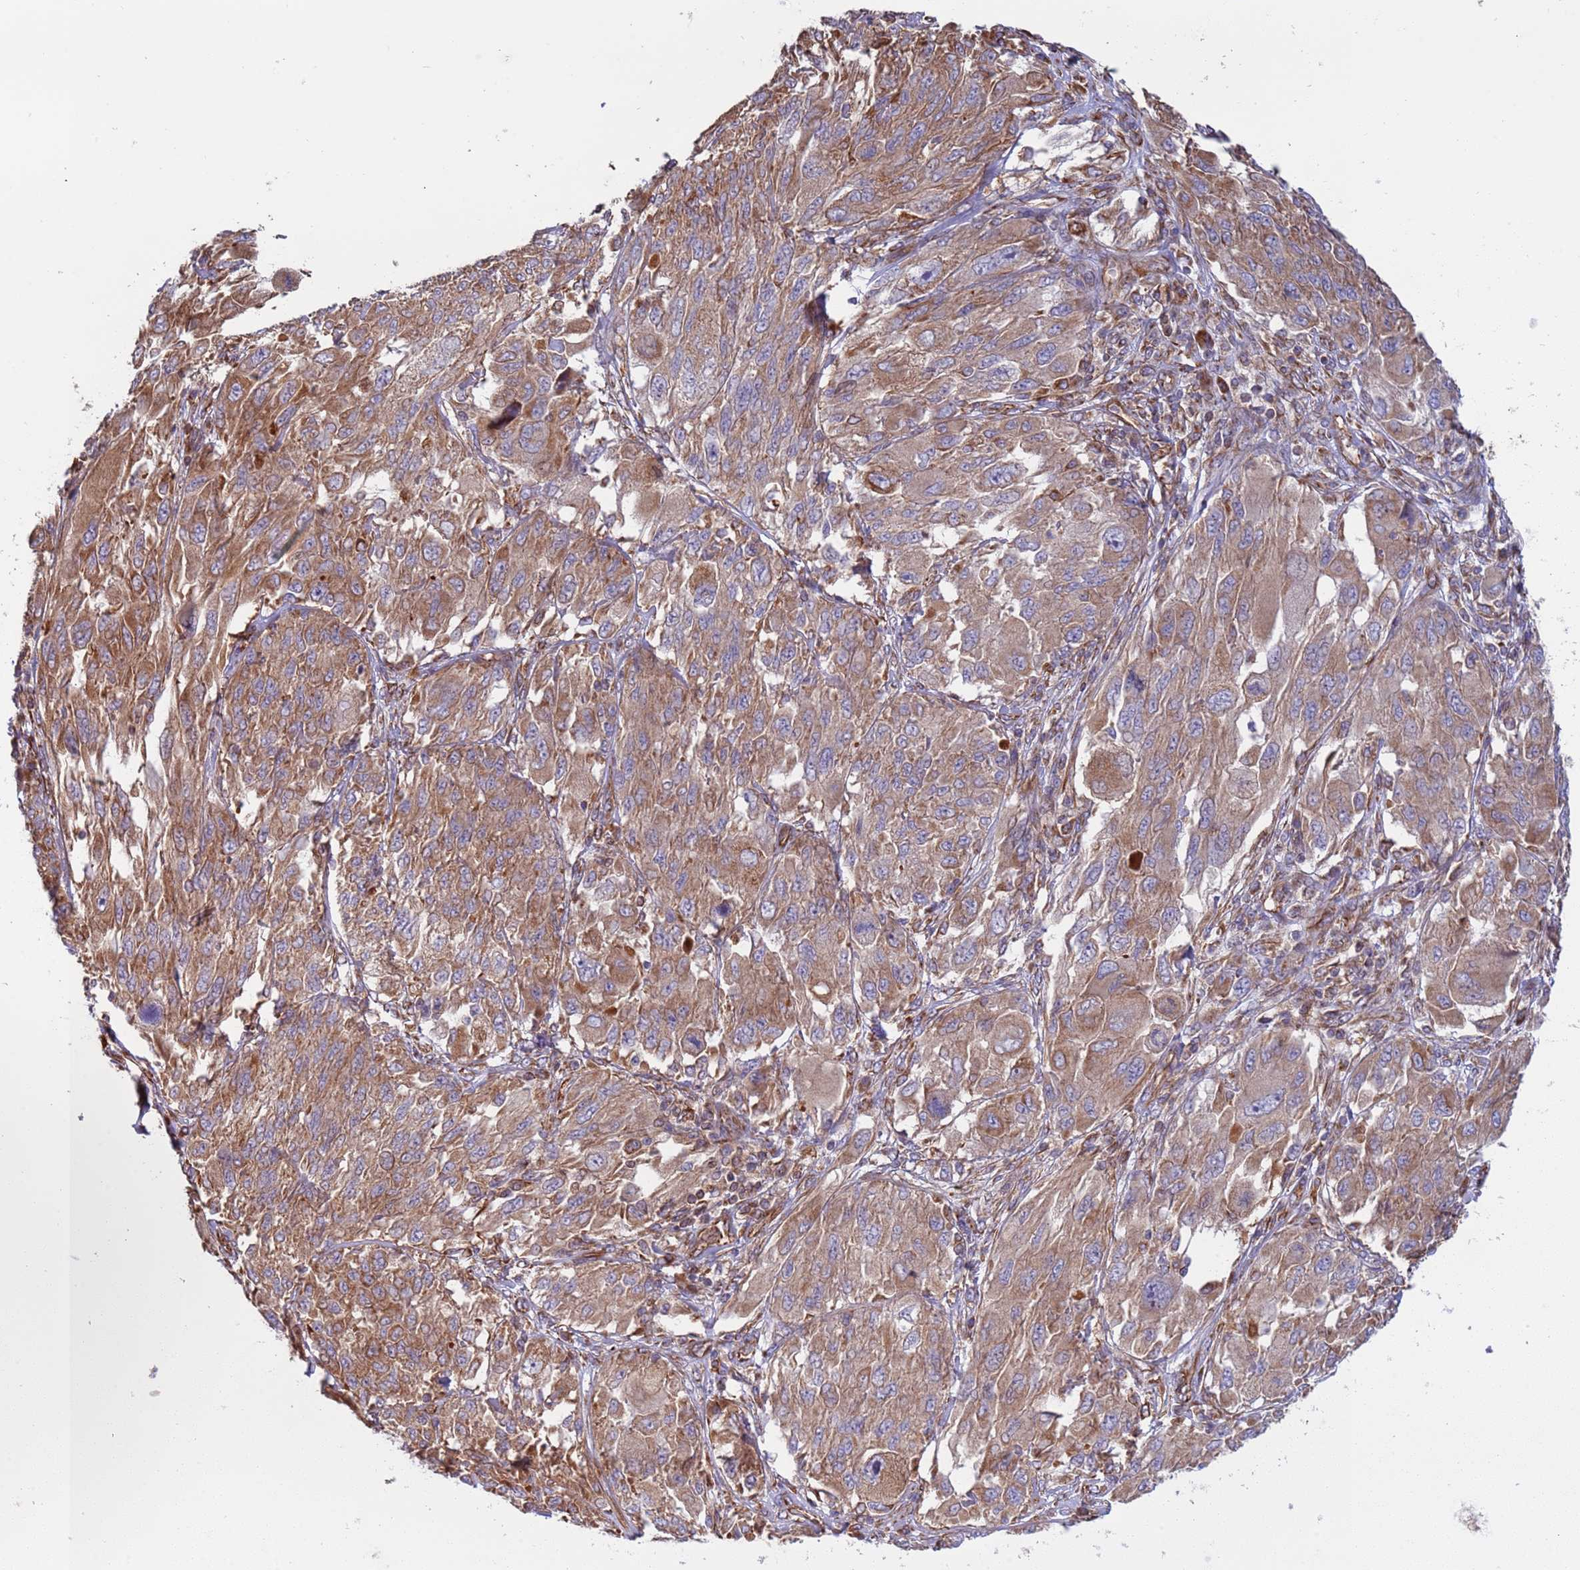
{"staining": {"intensity": "moderate", "quantity": ">75%", "location": "cytoplasmic/membranous"}, "tissue": "melanoma", "cell_type": "Tumor cells", "image_type": "cancer", "snomed": [{"axis": "morphology", "description": "Malignant melanoma, NOS"}, {"axis": "topography", "description": "Skin"}], "caption": "Moderate cytoplasmic/membranous protein positivity is identified in about >75% of tumor cells in melanoma.", "gene": "NUDT12", "patient": {"sex": "female", "age": 91}}